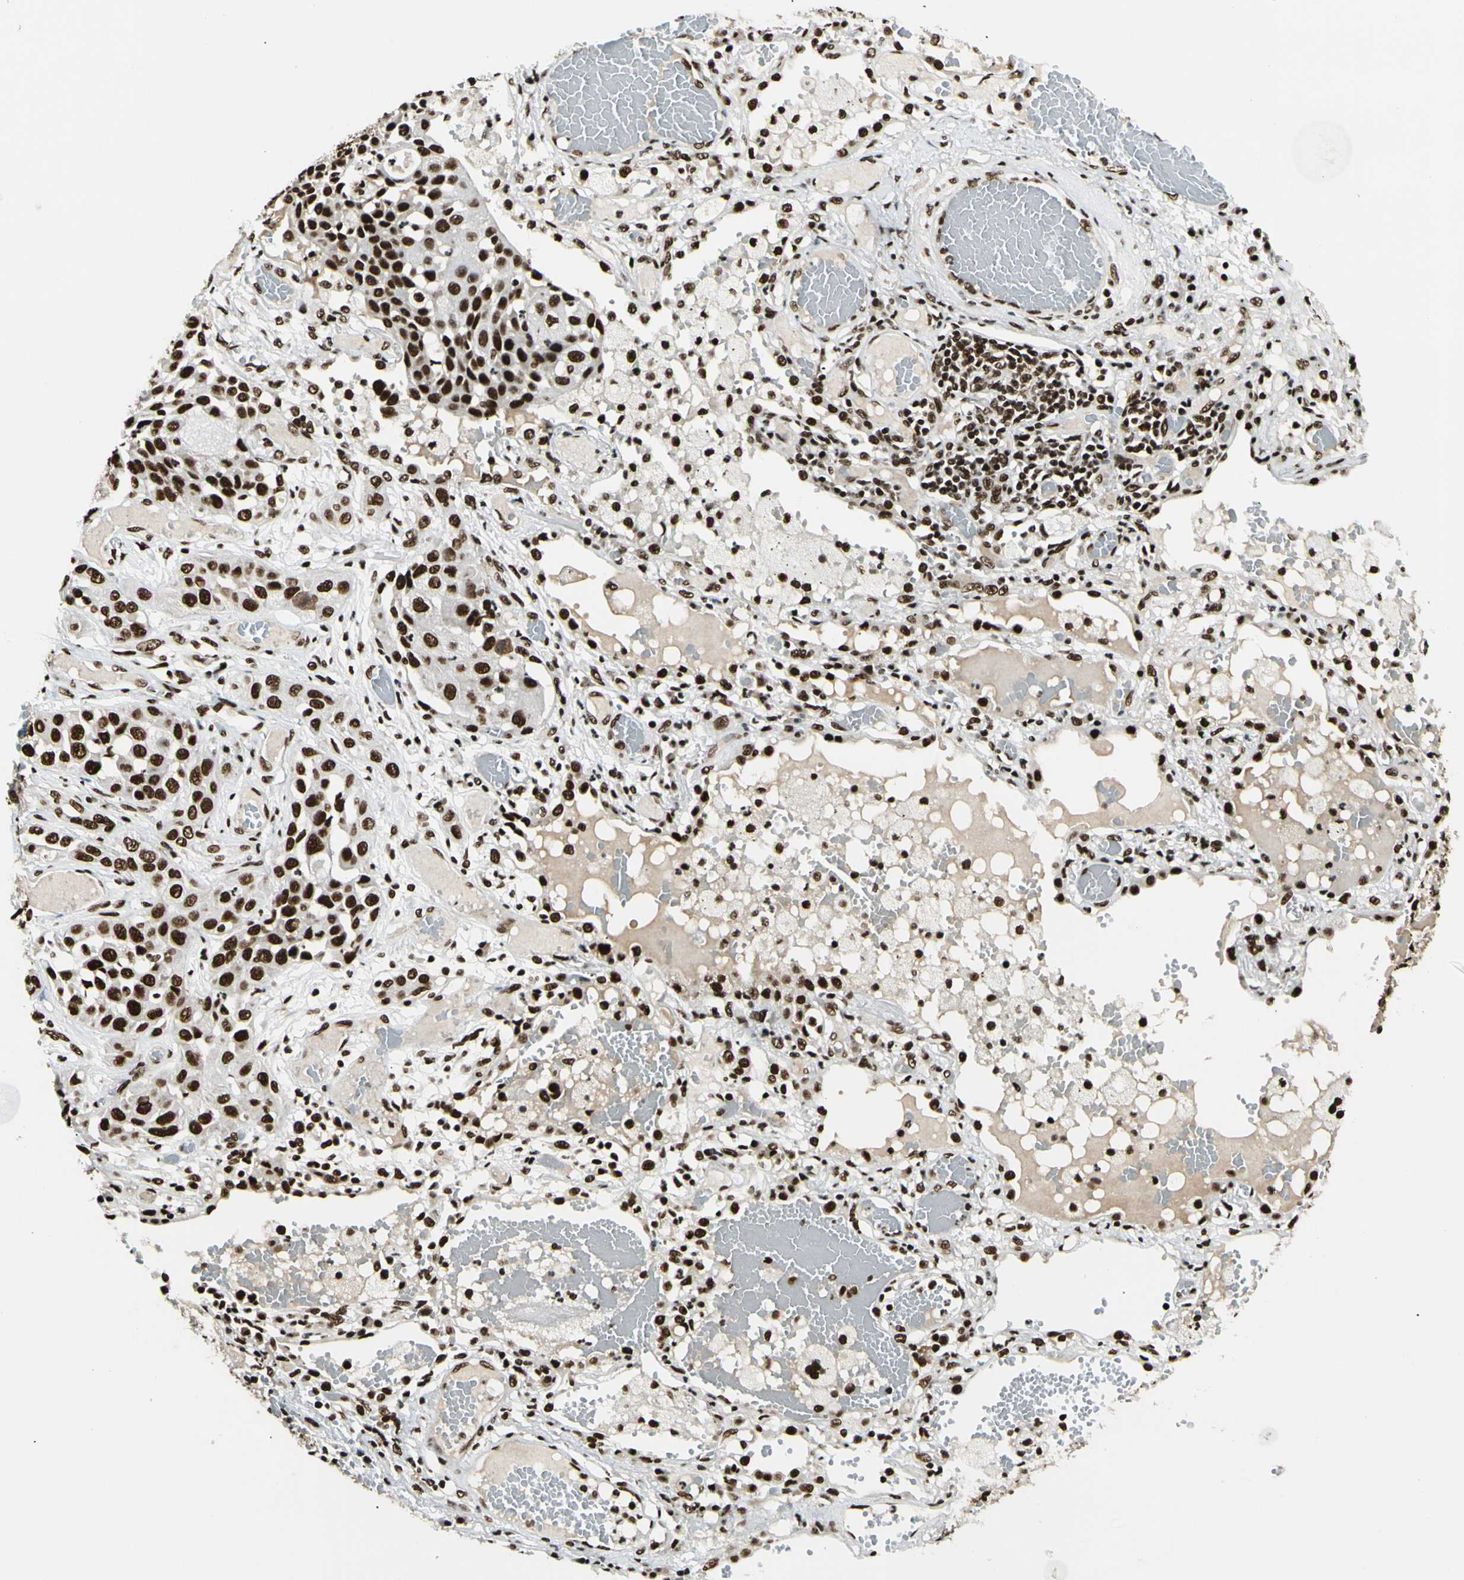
{"staining": {"intensity": "strong", "quantity": ">75%", "location": "nuclear"}, "tissue": "lung cancer", "cell_type": "Tumor cells", "image_type": "cancer", "snomed": [{"axis": "morphology", "description": "Squamous cell carcinoma, NOS"}, {"axis": "topography", "description": "Lung"}], "caption": "There is high levels of strong nuclear staining in tumor cells of squamous cell carcinoma (lung), as demonstrated by immunohistochemical staining (brown color).", "gene": "CCAR1", "patient": {"sex": "male", "age": 71}}